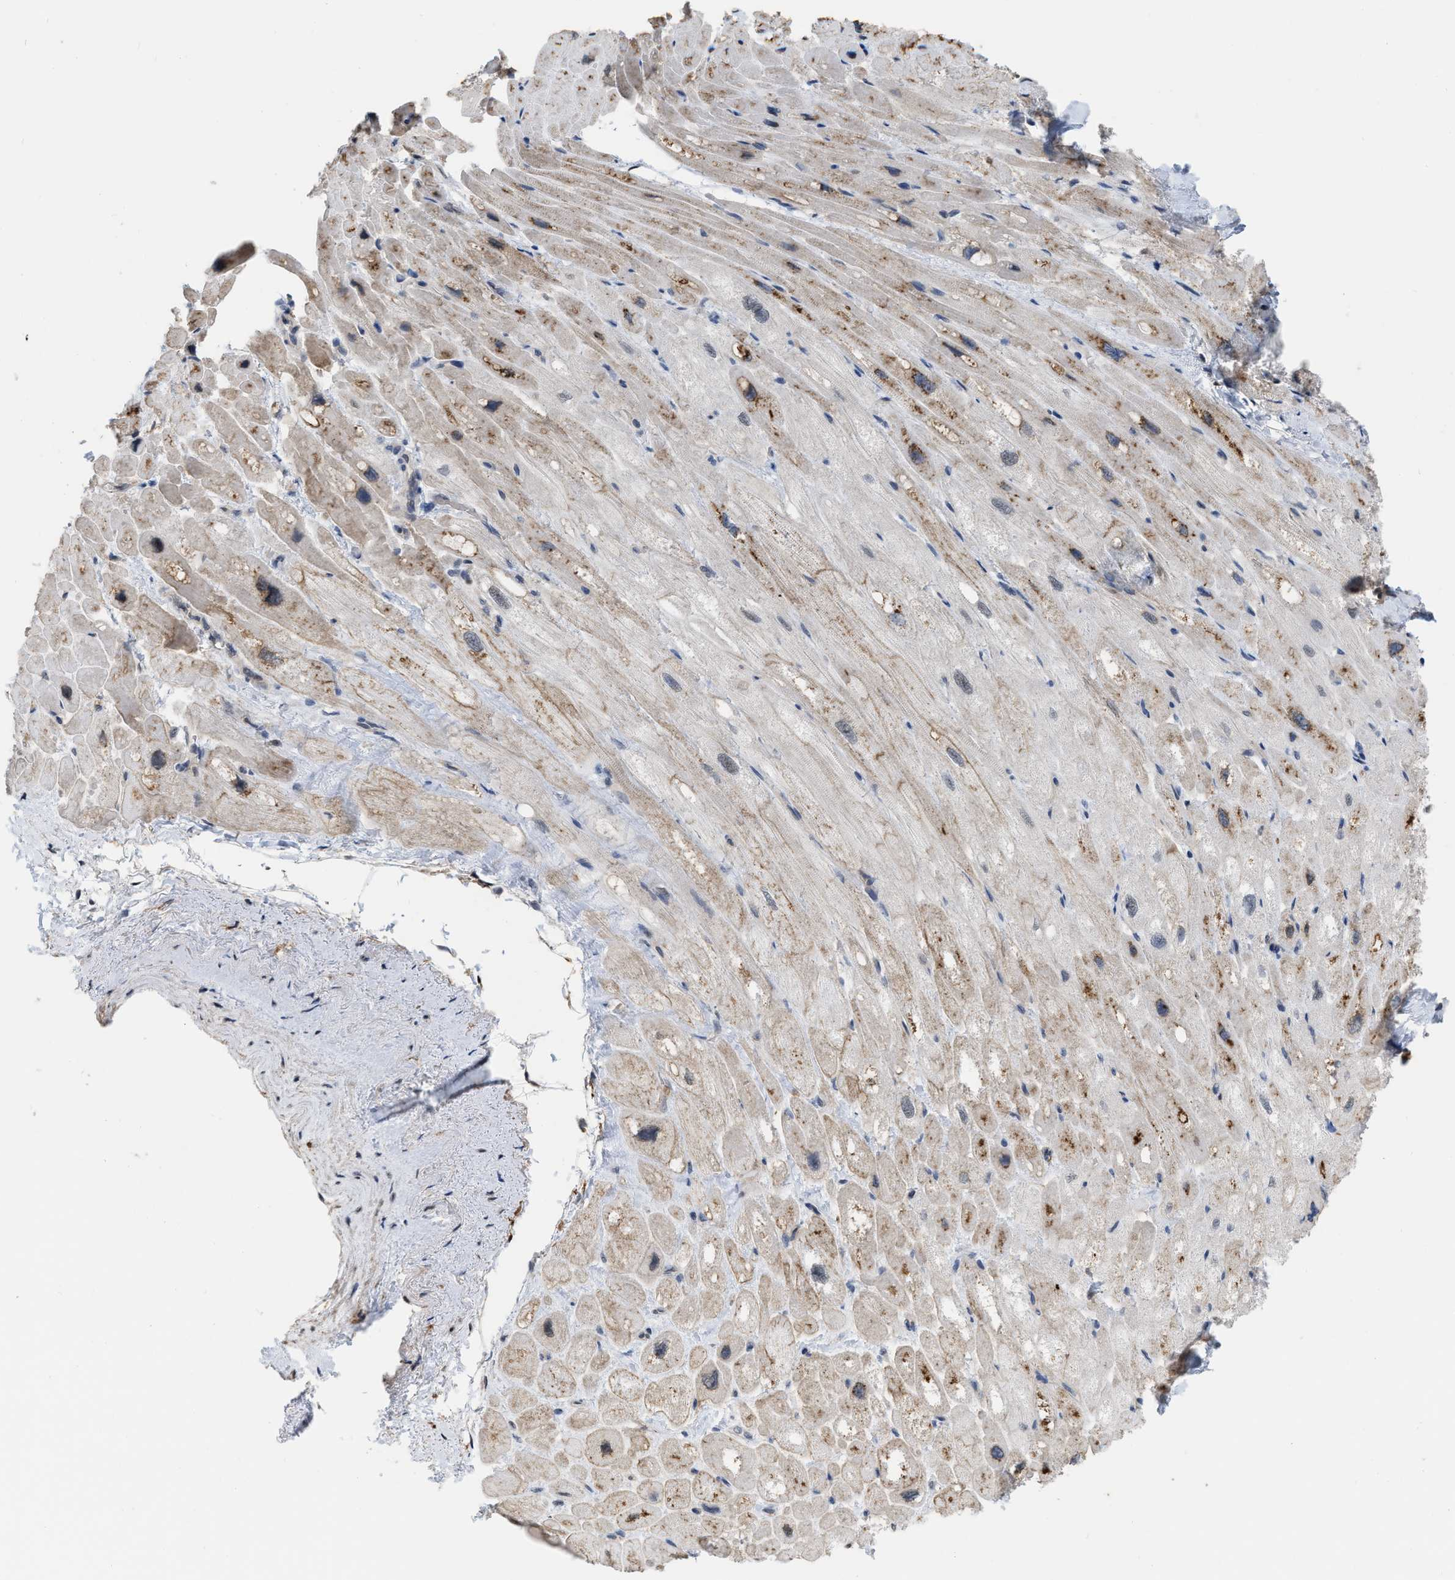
{"staining": {"intensity": "weak", "quantity": ">75%", "location": "cytoplasmic/membranous"}, "tissue": "heart muscle", "cell_type": "Cardiomyocytes", "image_type": "normal", "snomed": [{"axis": "morphology", "description": "Normal tissue, NOS"}, {"axis": "topography", "description": "Heart"}], "caption": "An image of heart muscle stained for a protein demonstrates weak cytoplasmic/membranous brown staining in cardiomyocytes. Using DAB (3,3'-diaminobenzidine) (brown) and hematoxylin (blue) stains, captured at high magnification using brightfield microscopy.", "gene": "BAIAP2L1", "patient": {"sex": "male", "age": 49}}